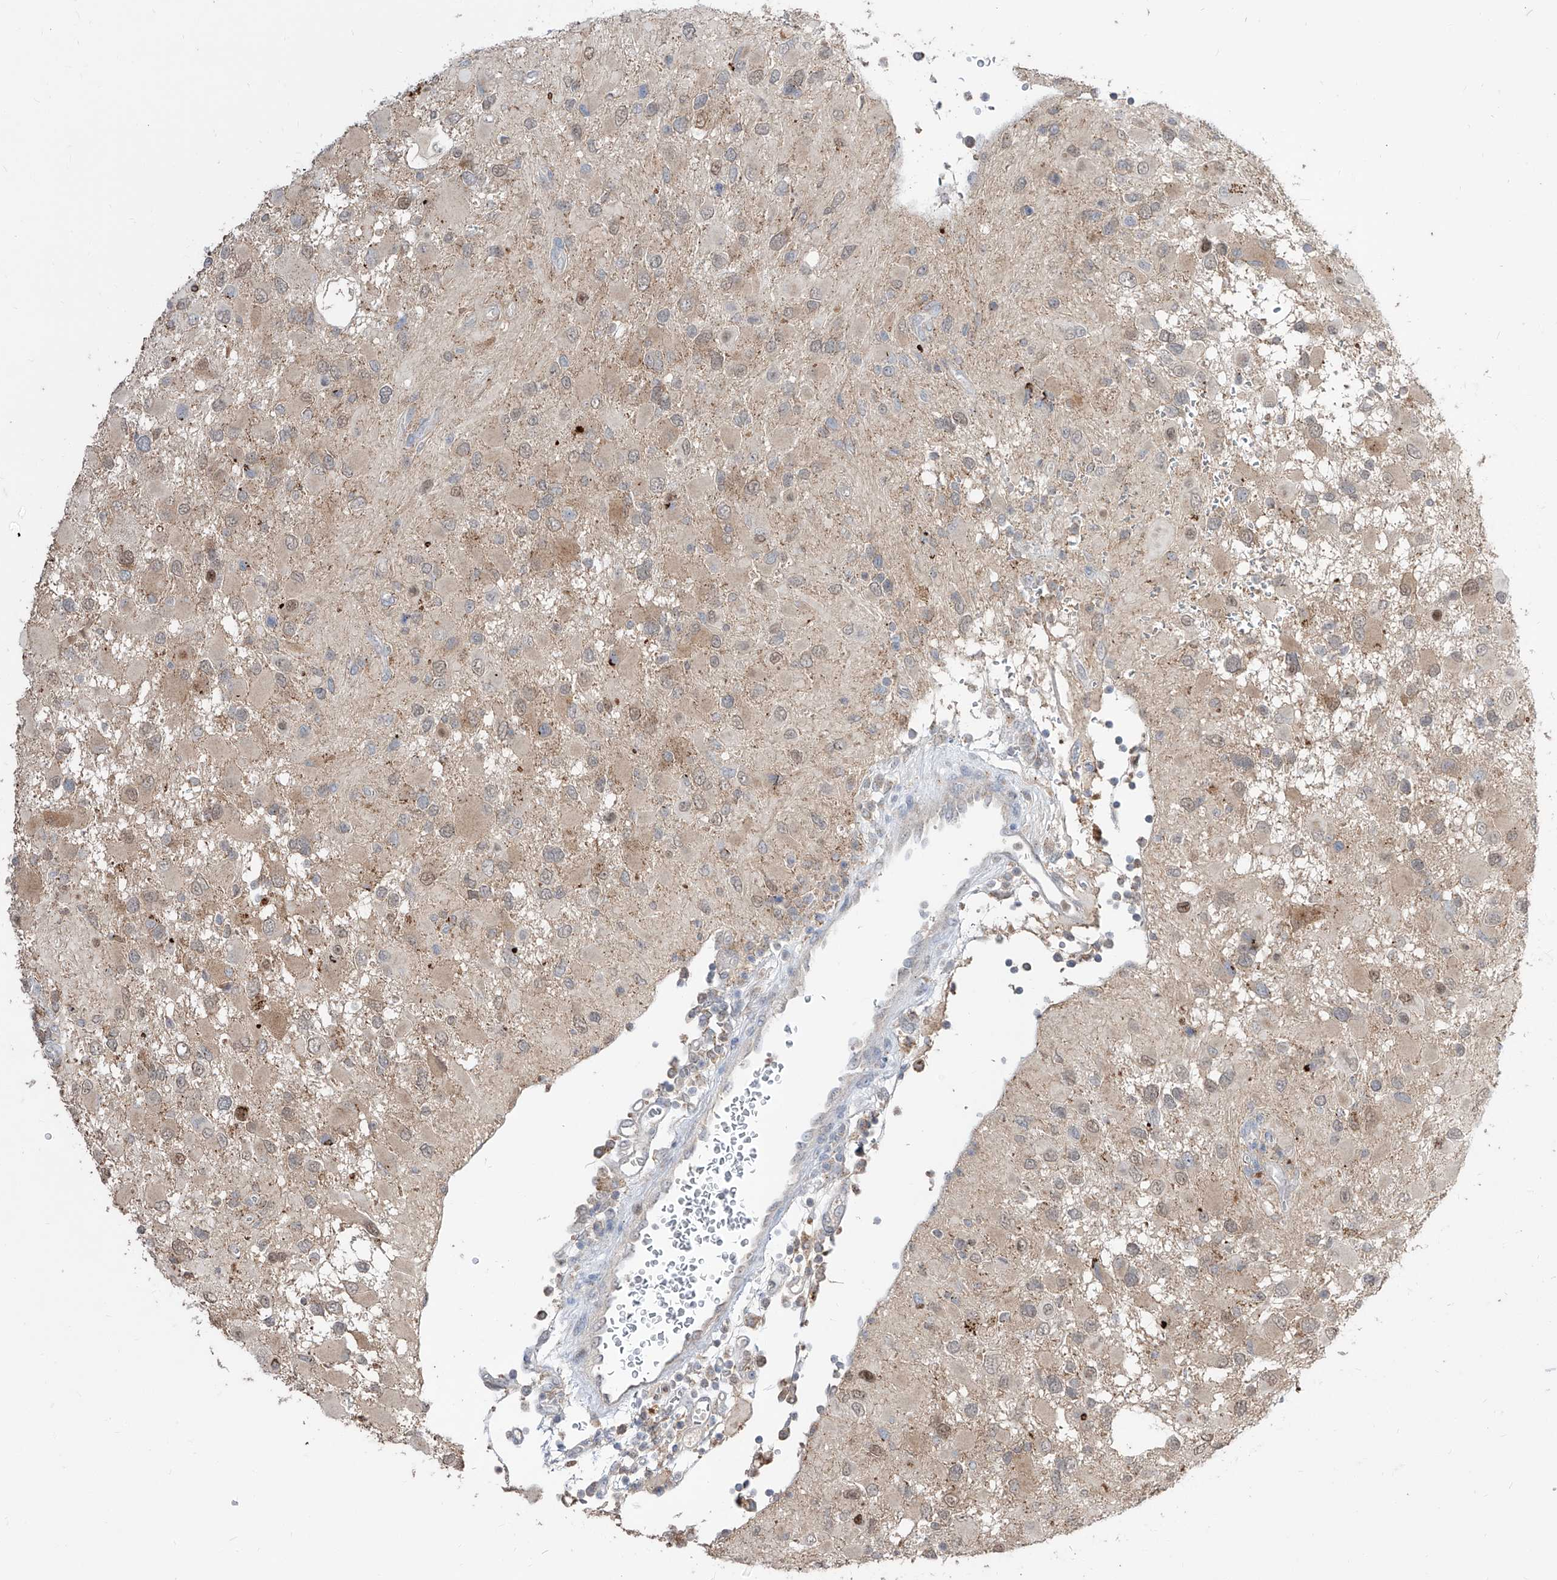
{"staining": {"intensity": "weak", "quantity": "25%-75%", "location": "cytoplasmic/membranous"}, "tissue": "glioma", "cell_type": "Tumor cells", "image_type": "cancer", "snomed": [{"axis": "morphology", "description": "Glioma, malignant, High grade"}, {"axis": "topography", "description": "Brain"}], "caption": "Immunohistochemistry photomicrograph of human glioma stained for a protein (brown), which reveals low levels of weak cytoplasmic/membranous staining in approximately 25%-75% of tumor cells.", "gene": "BROX", "patient": {"sex": "male", "age": 53}}